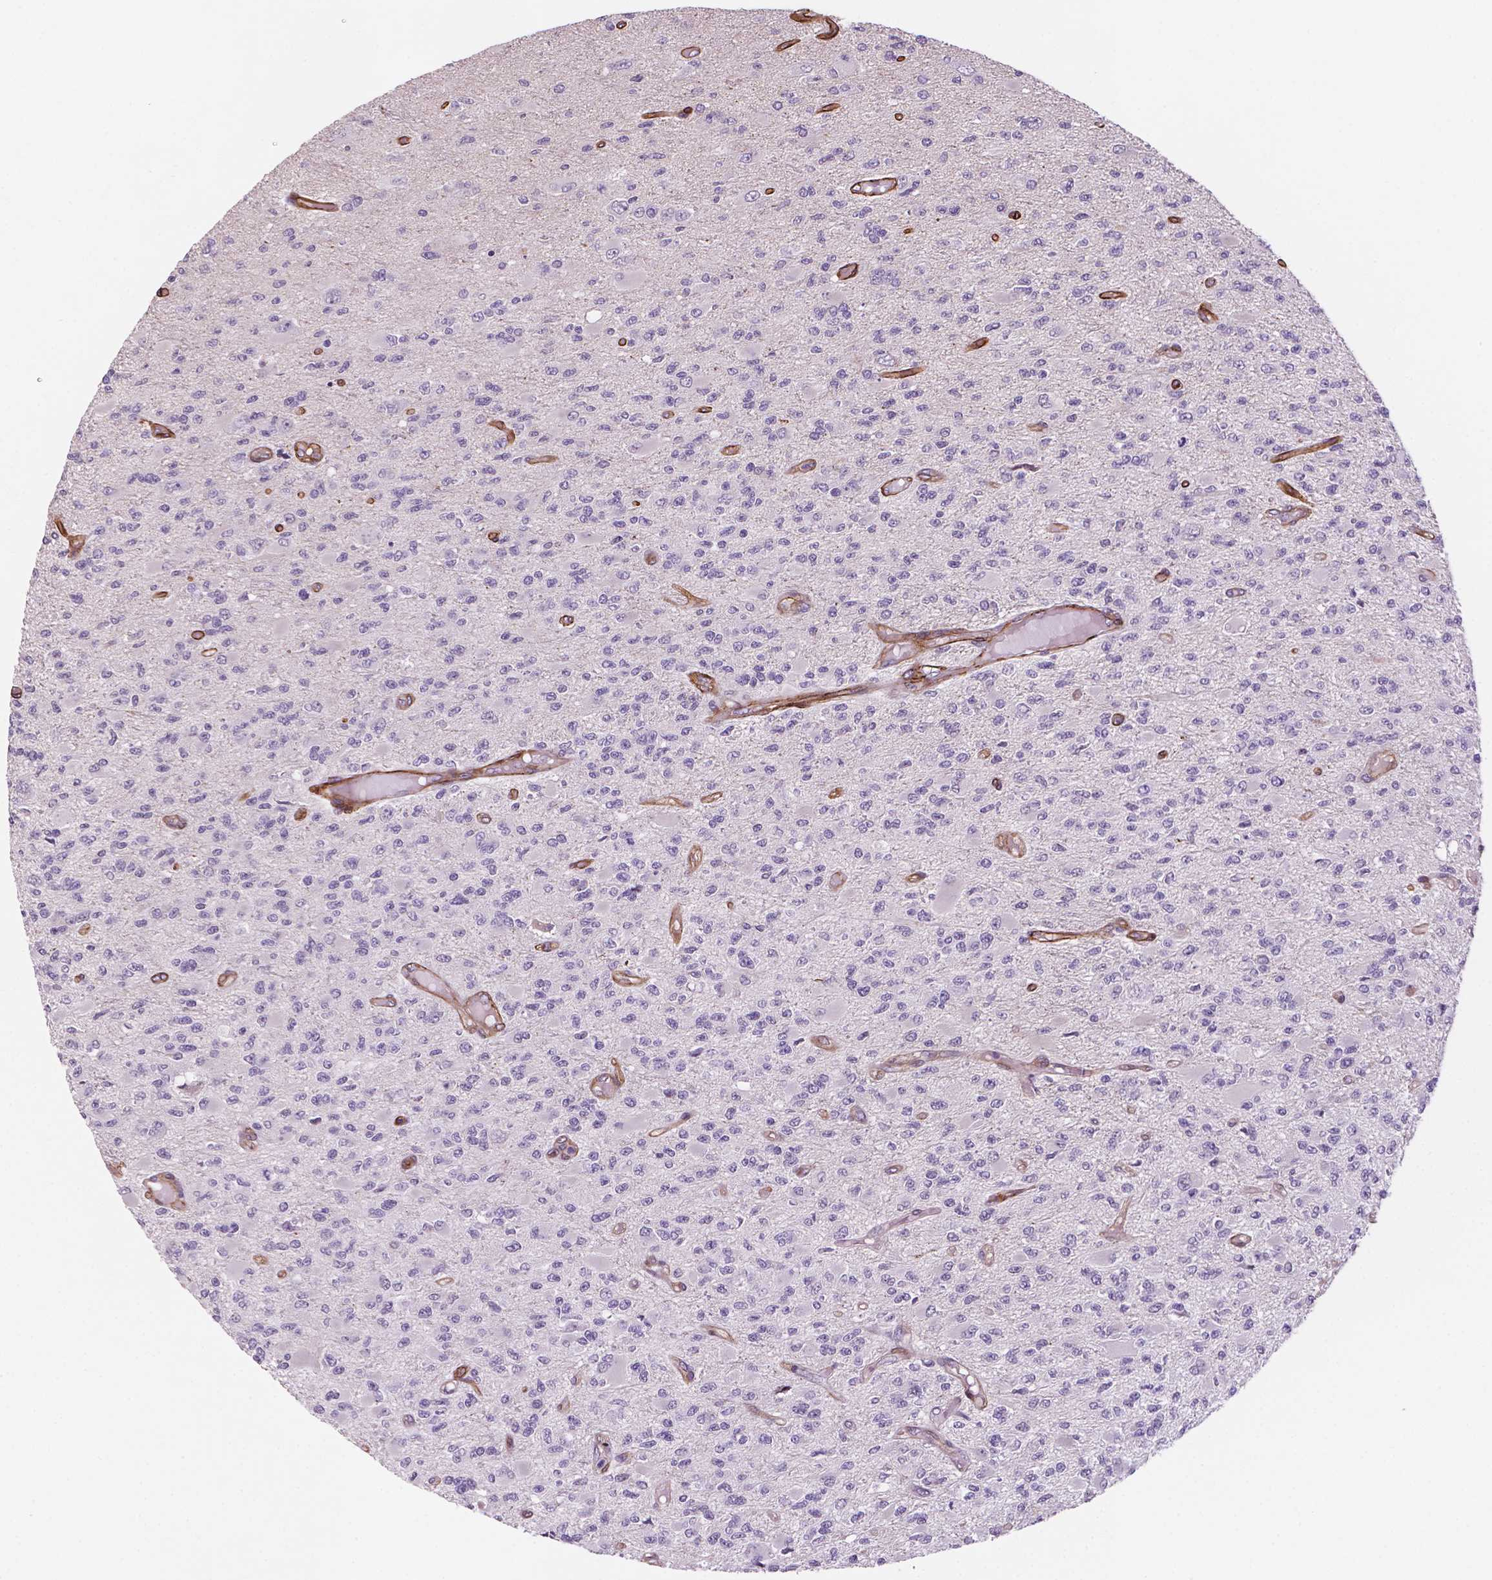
{"staining": {"intensity": "negative", "quantity": "none", "location": "none"}, "tissue": "glioma", "cell_type": "Tumor cells", "image_type": "cancer", "snomed": [{"axis": "morphology", "description": "Glioma, malignant, High grade"}, {"axis": "topography", "description": "Brain"}], "caption": "An IHC micrograph of malignant high-grade glioma is shown. There is no staining in tumor cells of malignant high-grade glioma.", "gene": "EGFL8", "patient": {"sex": "female", "age": 63}}